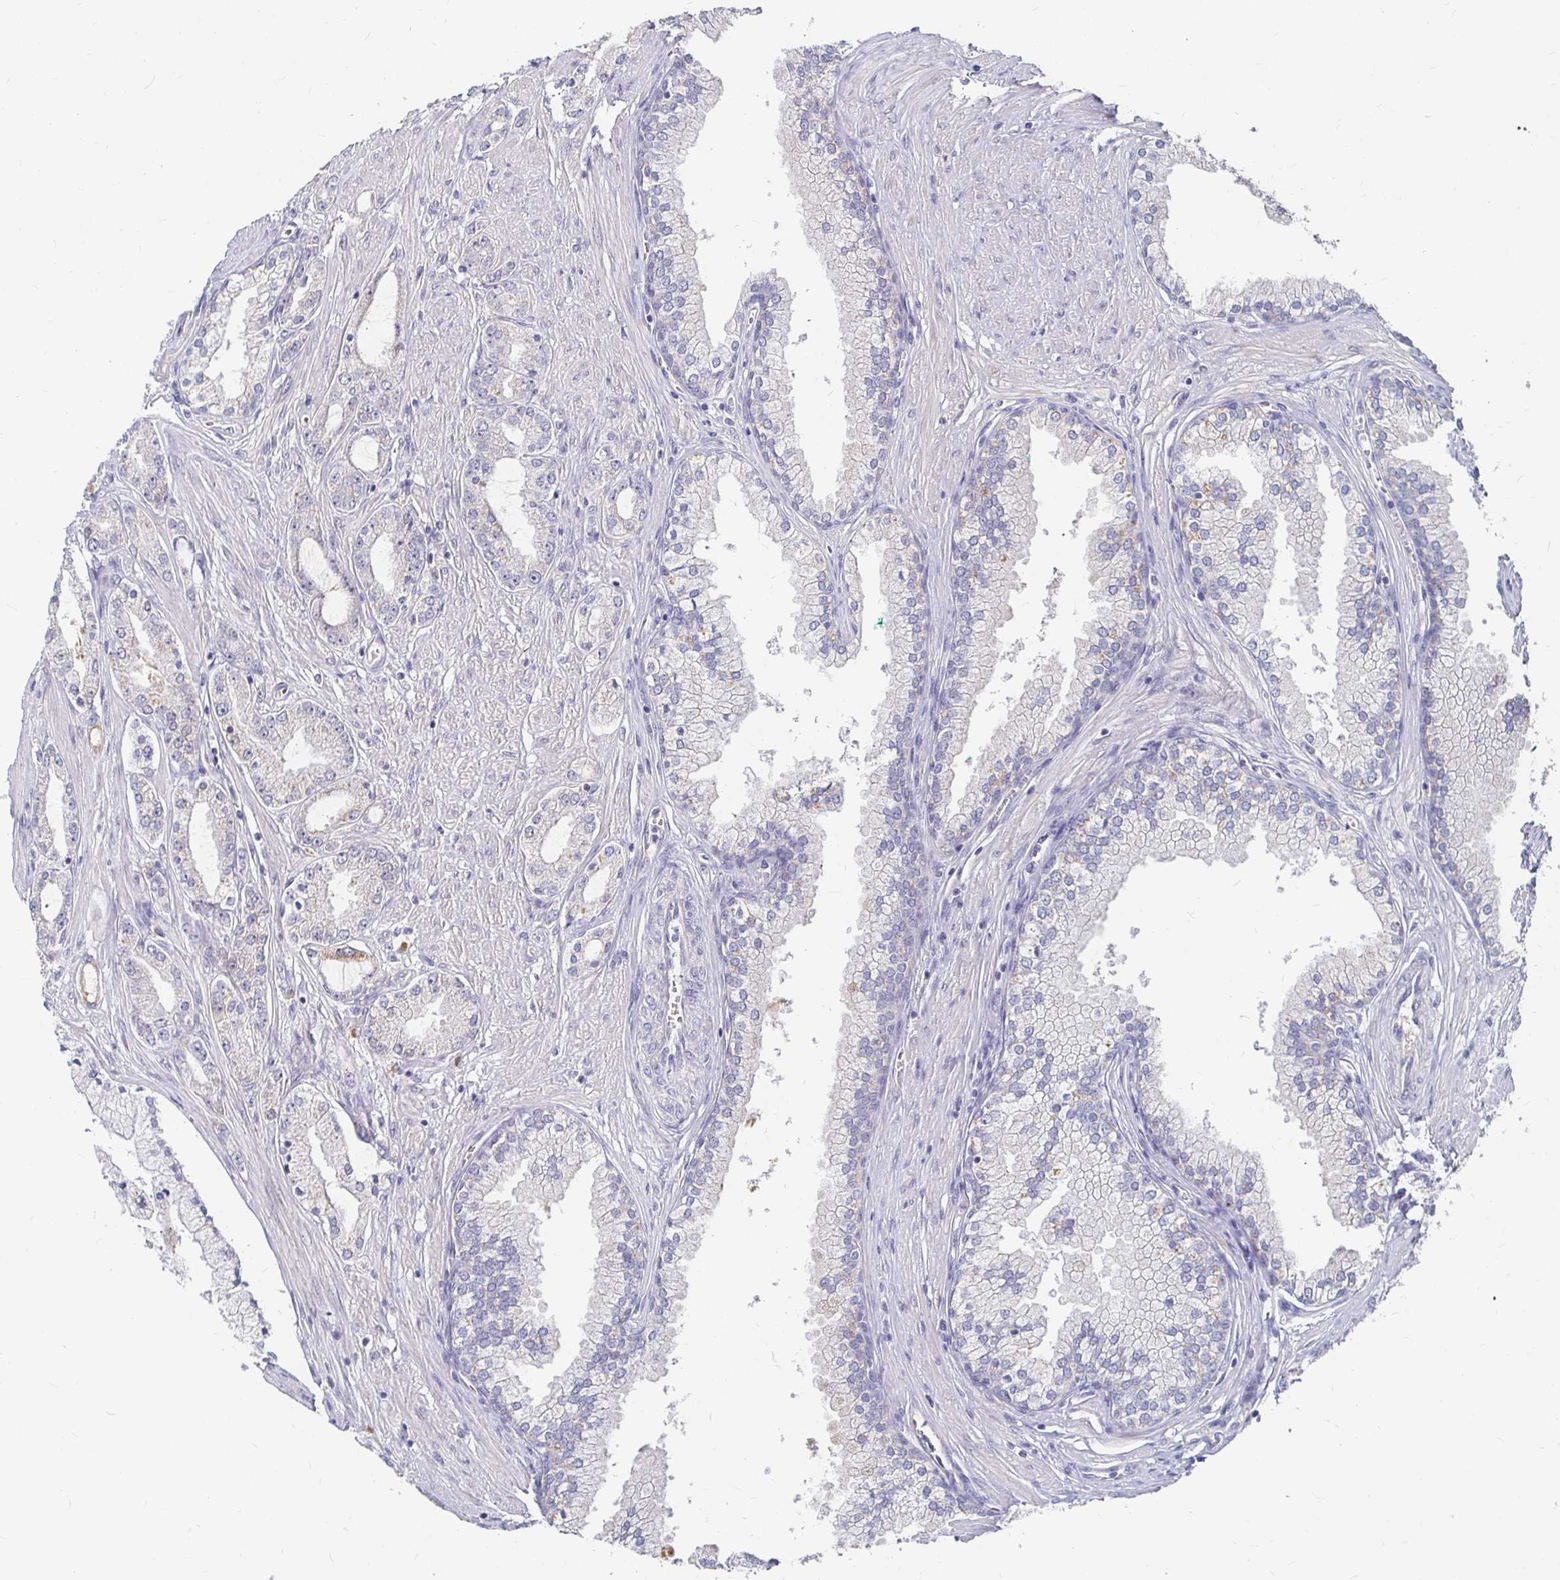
{"staining": {"intensity": "negative", "quantity": "none", "location": "none"}, "tissue": "prostate cancer", "cell_type": "Tumor cells", "image_type": "cancer", "snomed": [{"axis": "morphology", "description": "Adenocarcinoma, High grade"}, {"axis": "topography", "description": "Prostate"}], "caption": "Prostate adenocarcinoma (high-grade) was stained to show a protein in brown. There is no significant expression in tumor cells. (DAB (3,3'-diaminobenzidine) immunohistochemistry (IHC) with hematoxylin counter stain).", "gene": "RNF144B", "patient": {"sex": "male", "age": 66}}